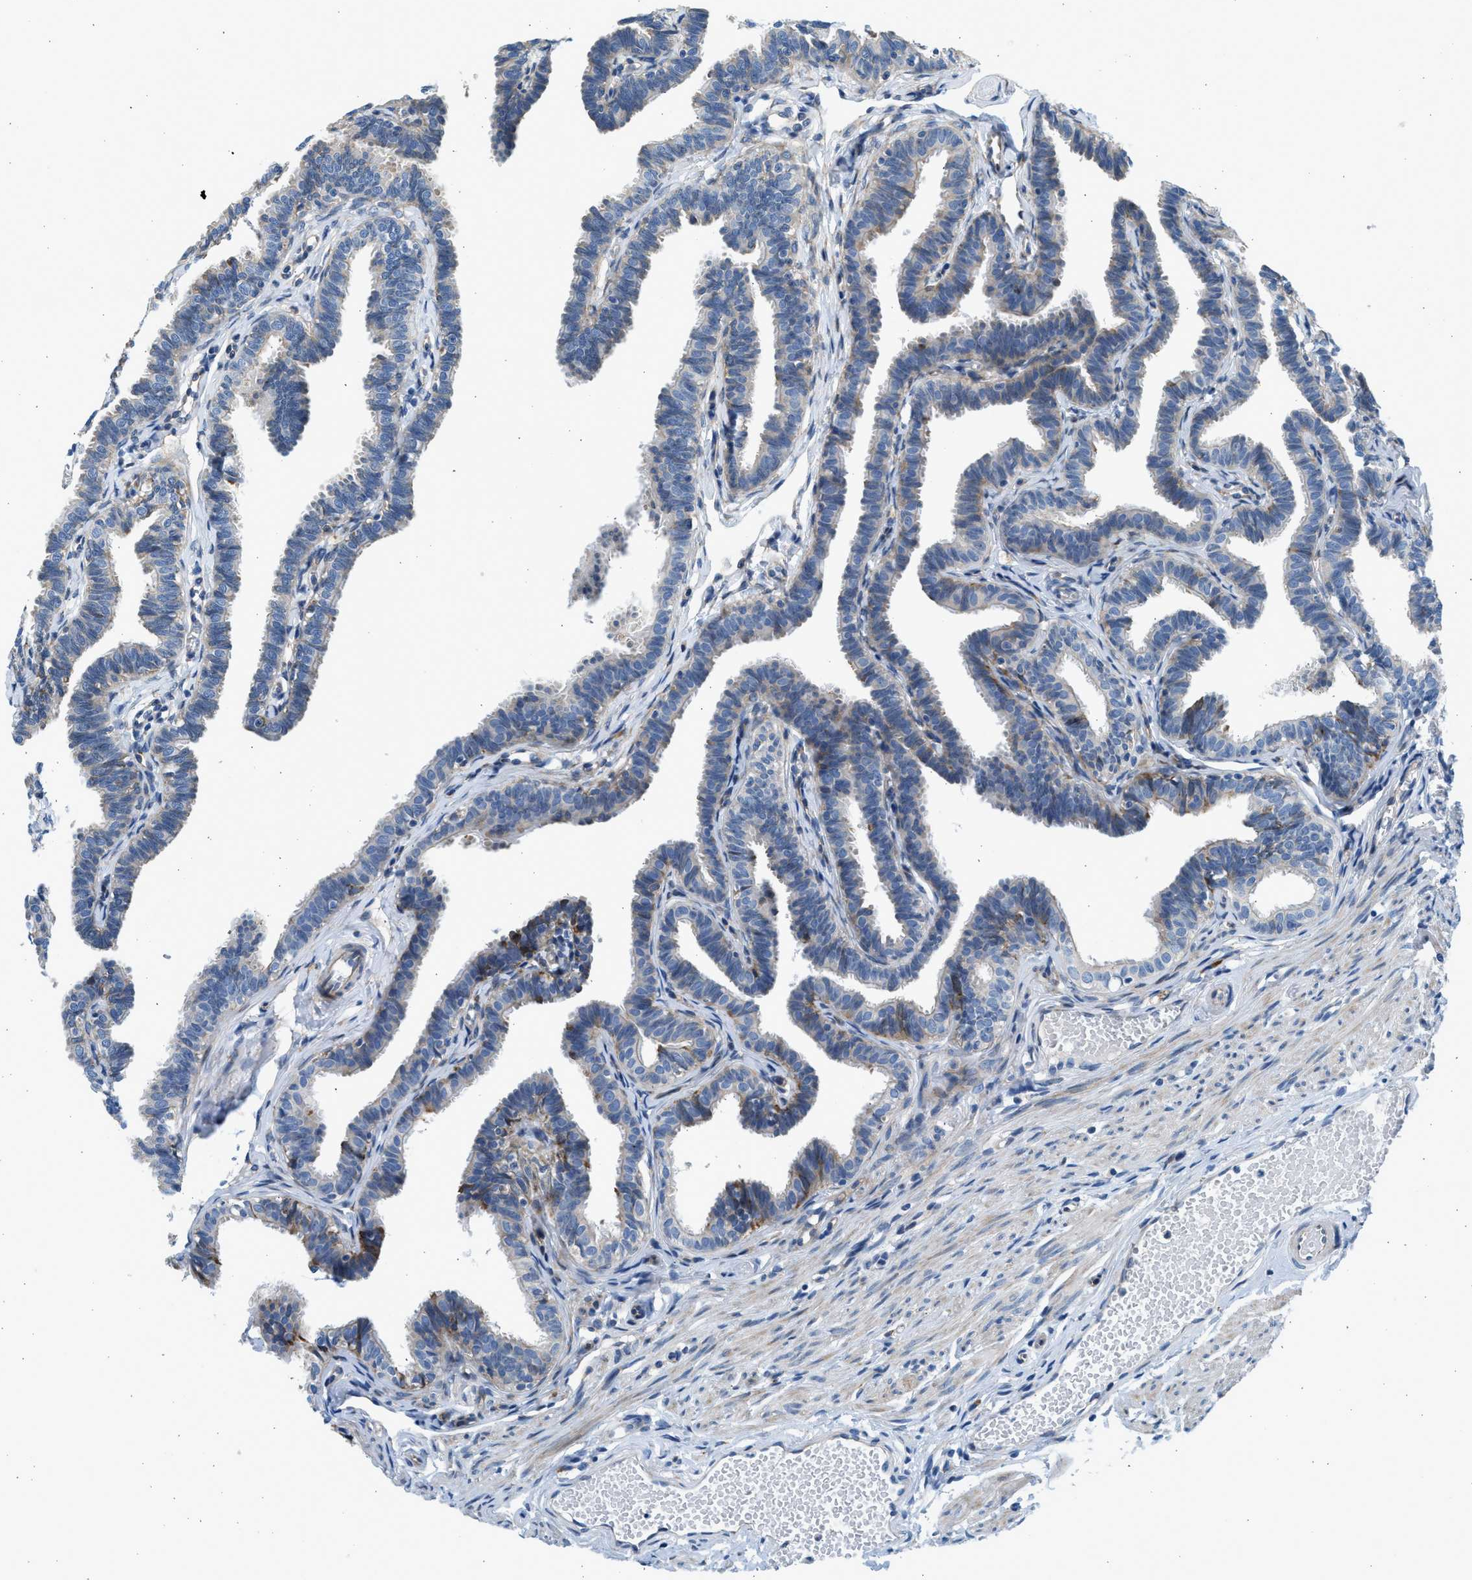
{"staining": {"intensity": "weak", "quantity": "<25%", "location": "cytoplasmic/membranous"}, "tissue": "fallopian tube", "cell_type": "Glandular cells", "image_type": "normal", "snomed": [{"axis": "morphology", "description": "Normal tissue, NOS"}, {"axis": "topography", "description": "Fallopian tube"}, {"axis": "topography", "description": "Ovary"}], "caption": "A photomicrograph of fallopian tube stained for a protein exhibits no brown staining in glandular cells.", "gene": "CNTN6", "patient": {"sex": "female", "age": 23}}